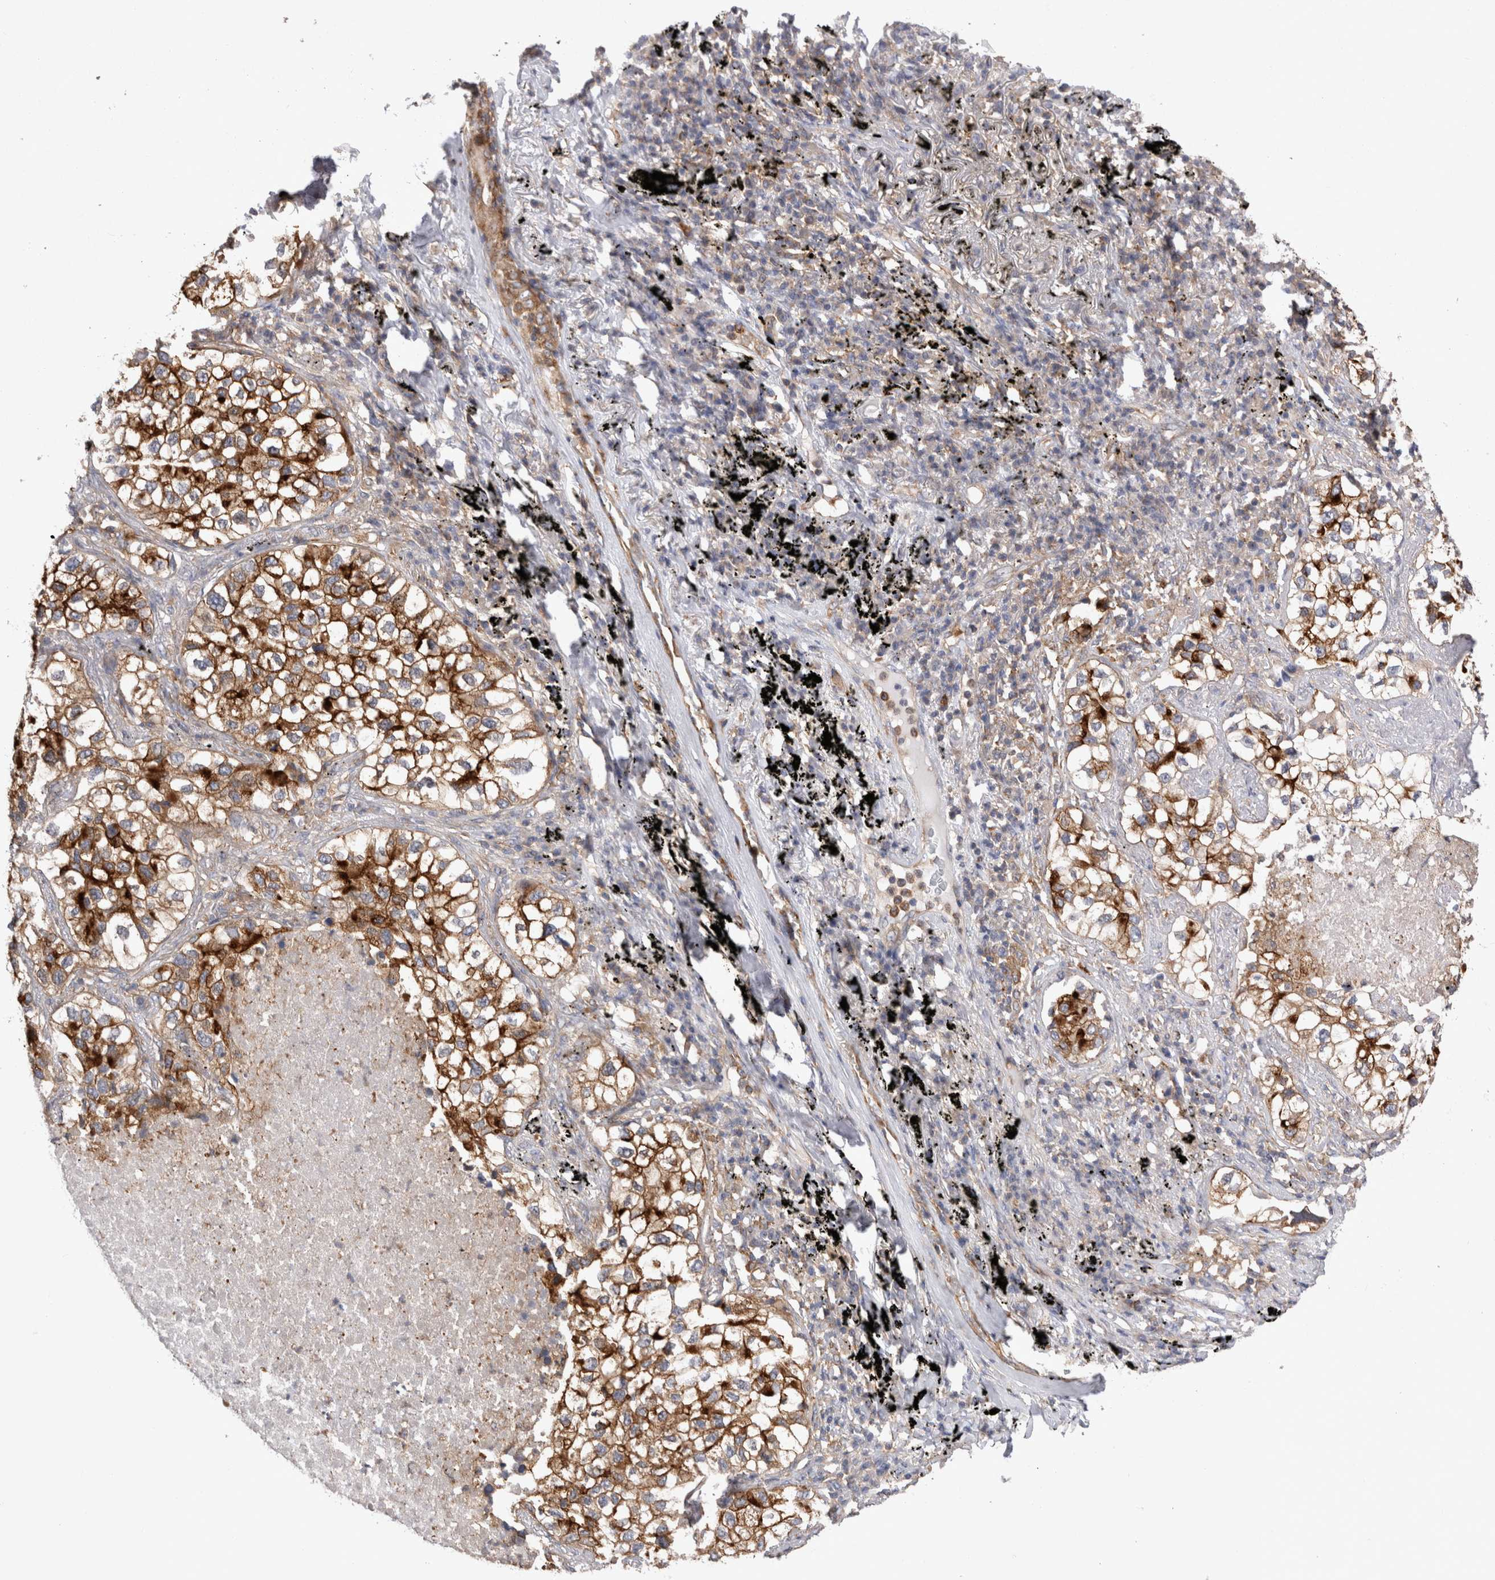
{"staining": {"intensity": "strong", "quantity": ">75%", "location": "cytoplasmic/membranous"}, "tissue": "lung cancer", "cell_type": "Tumor cells", "image_type": "cancer", "snomed": [{"axis": "morphology", "description": "Adenocarcinoma, NOS"}, {"axis": "topography", "description": "Lung"}], "caption": "This micrograph demonstrates immunohistochemistry staining of lung cancer (adenocarcinoma), with high strong cytoplasmic/membranous expression in about >75% of tumor cells.", "gene": "RAB11FIP1", "patient": {"sex": "male", "age": 63}}